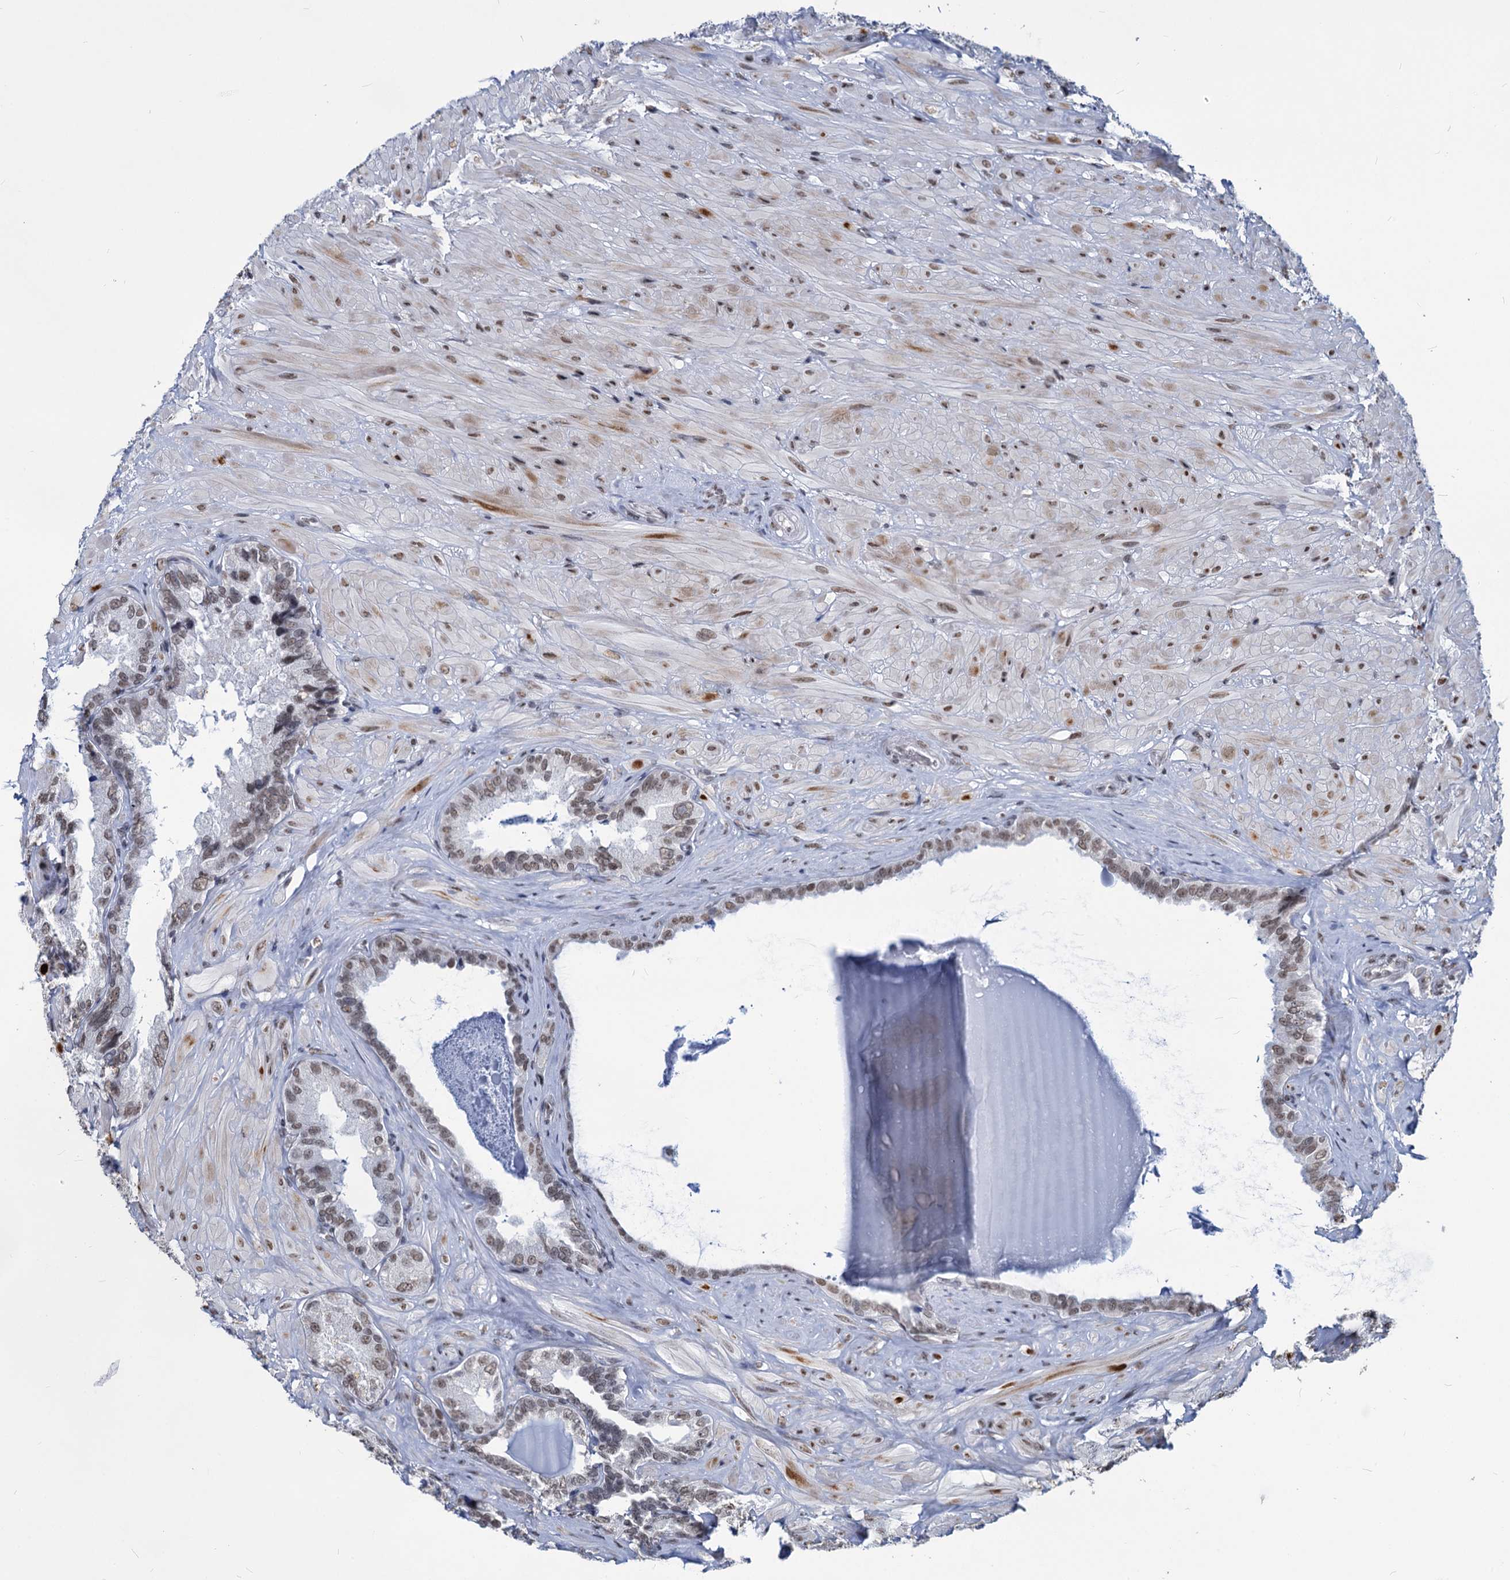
{"staining": {"intensity": "weak", "quantity": ">75%", "location": "nuclear"}, "tissue": "seminal vesicle", "cell_type": "Glandular cells", "image_type": "normal", "snomed": [{"axis": "morphology", "description": "Normal tissue, NOS"}, {"axis": "topography", "description": "Seminal veicle"}, {"axis": "topography", "description": "Peripheral nerve tissue"}], "caption": "A micrograph of human seminal vesicle stained for a protein exhibits weak nuclear brown staining in glandular cells. (DAB = brown stain, brightfield microscopy at high magnification).", "gene": "PARPBP", "patient": {"sex": "male", "age": 67}}